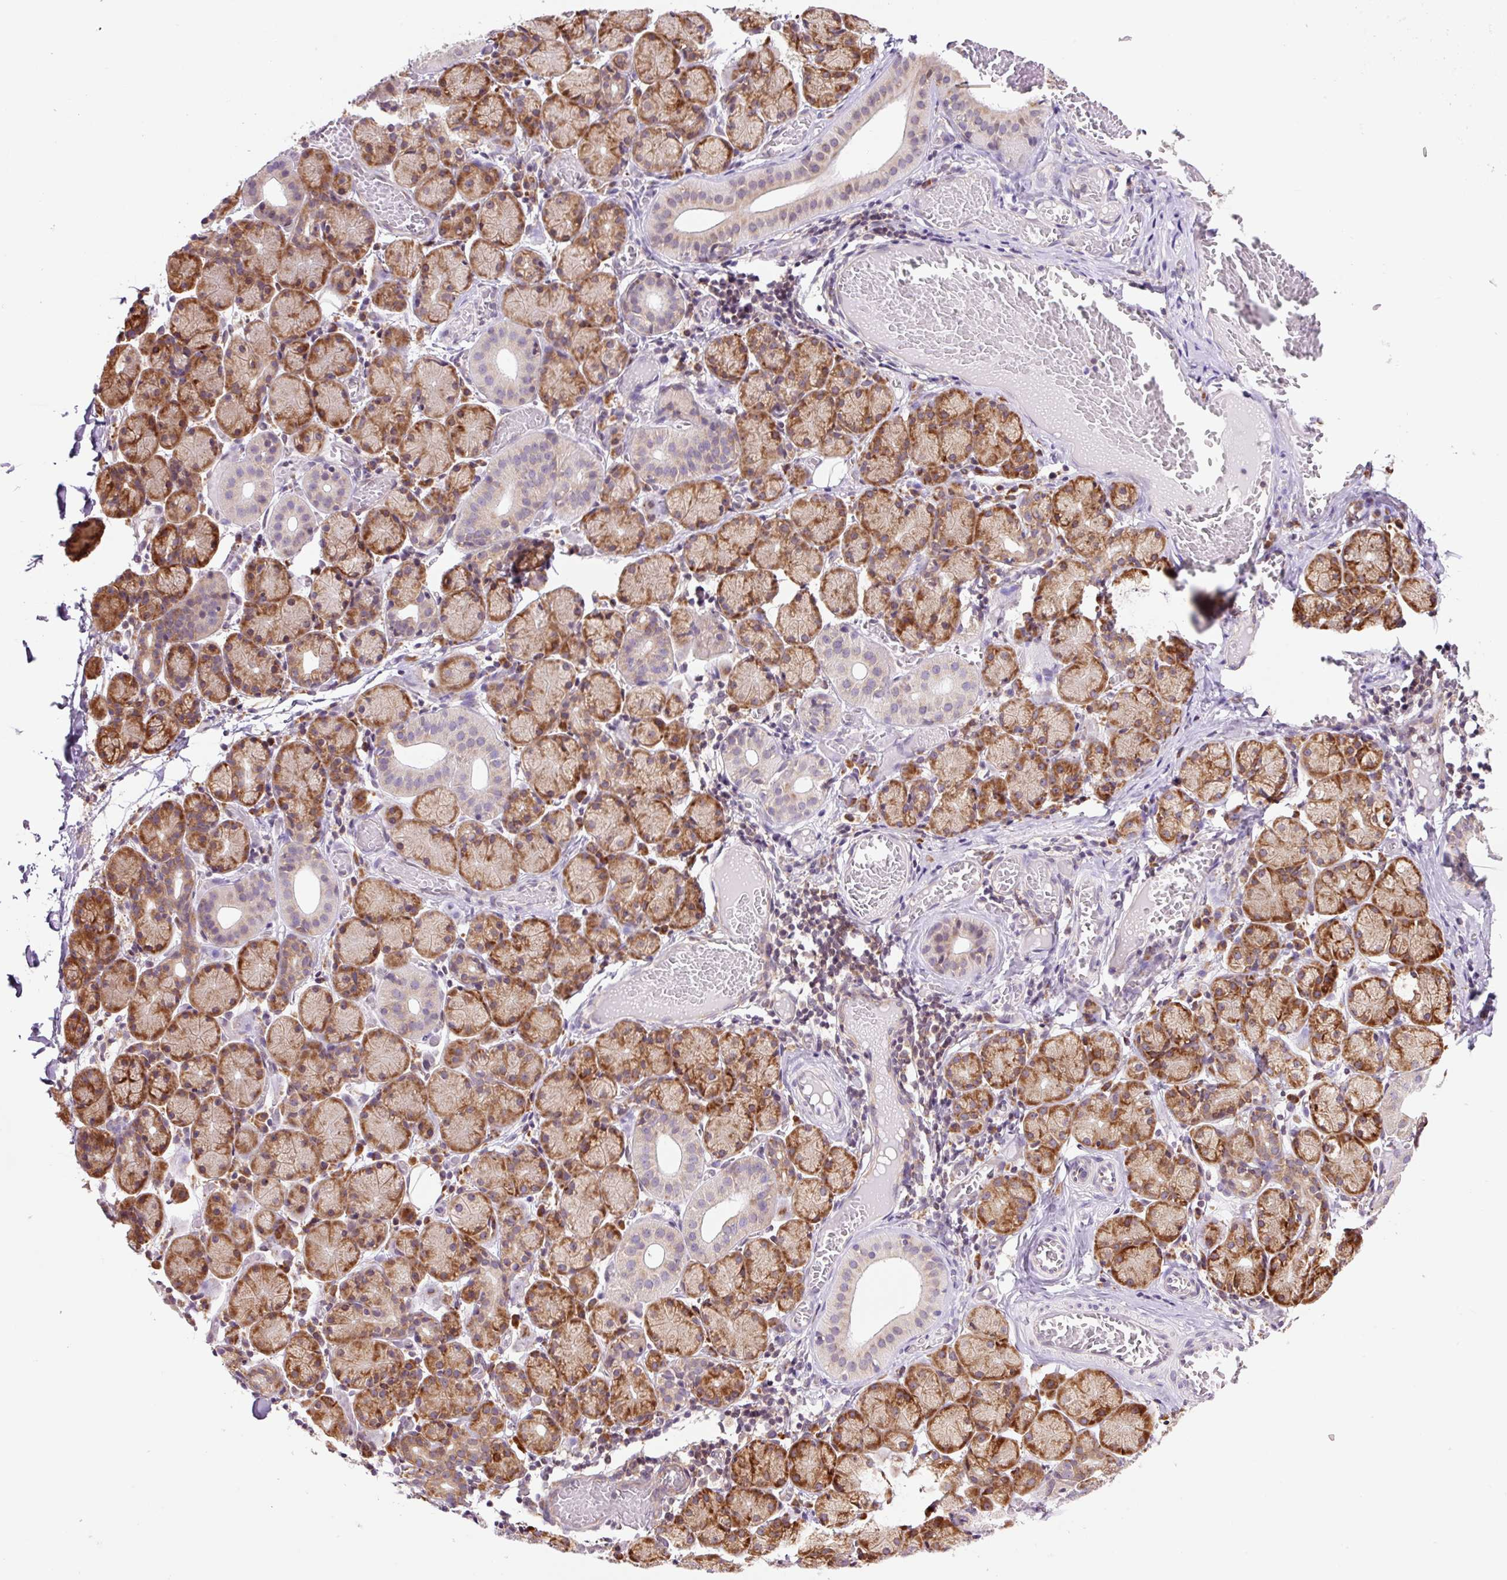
{"staining": {"intensity": "strong", "quantity": "25%-75%", "location": "cytoplasmic/membranous"}, "tissue": "salivary gland", "cell_type": "Glandular cells", "image_type": "normal", "snomed": [{"axis": "morphology", "description": "Normal tissue, NOS"}, {"axis": "topography", "description": "Salivary gland"}], "caption": "Strong cytoplasmic/membranous staining is present in approximately 25%-75% of glandular cells in unremarkable salivary gland. Using DAB (brown) and hematoxylin (blue) stains, captured at high magnification using brightfield microscopy.", "gene": "RPL41", "patient": {"sex": "female", "age": 24}}